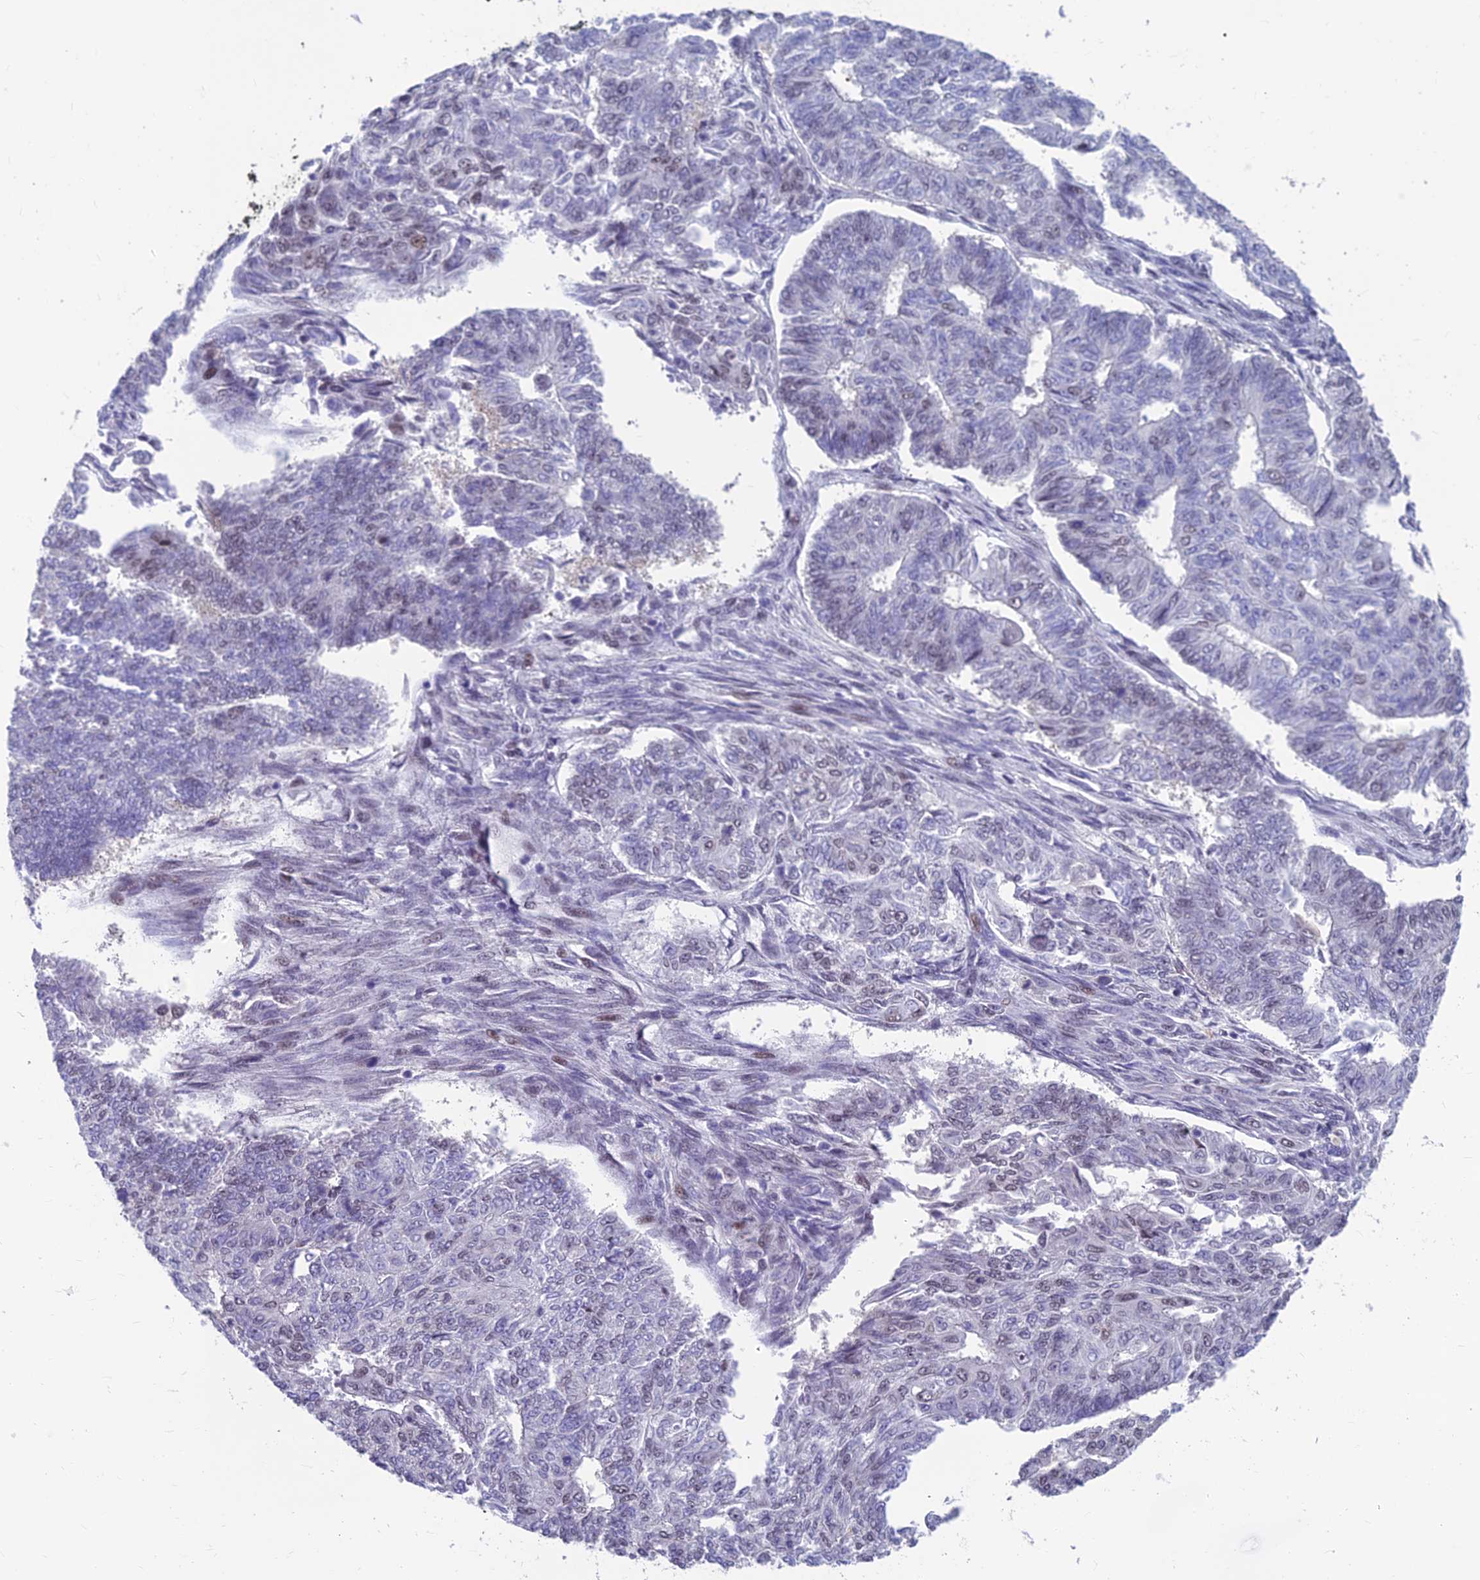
{"staining": {"intensity": "weak", "quantity": "<25%", "location": "nuclear"}, "tissue": "endometrial cancer", "cell_type": "Tumor cells", "image_type": "cancer", "snomed": [{"axis": "morphology", "description": "Adenocarcinoma, NOS"}, {"axis": "topography", "description": "Endometrium"}], "caption": "Human endometrial adenocarcinoma stained for a protein using IHC demonstrates no expression in tumor cells.", "gene": "KIAA1191", "patient": {"sex": "female", "age": 32}}